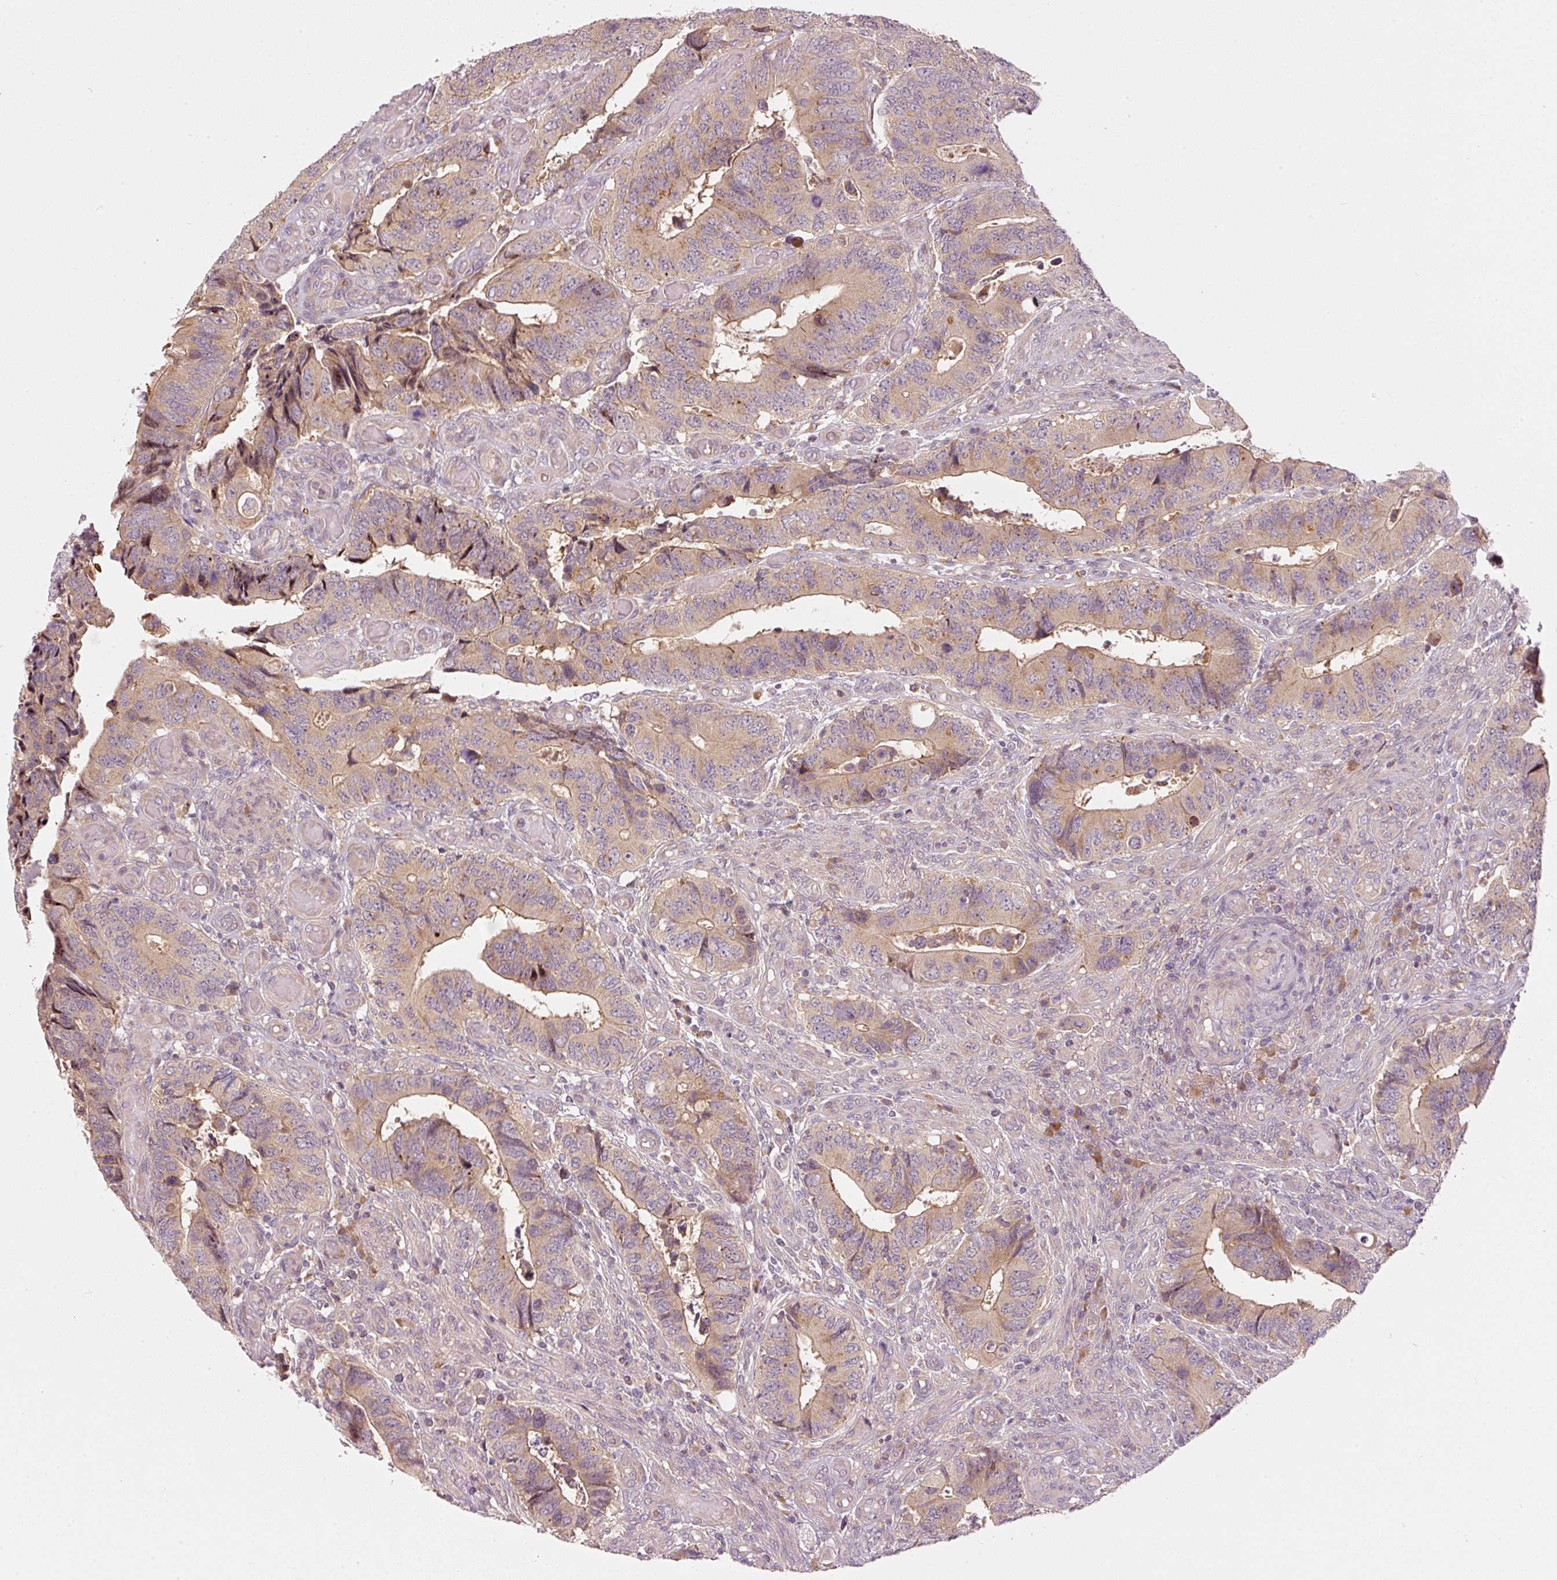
{"staining": {"intensity": "moderate", "quantity": "25%-75%", "location": "cytoplasmic/membranous"}, "tissue": "colorectal cancer", "cell_type": "Tumor cells", "image_type": "cancer", "snomed": [{"axis": "morphology", "description": "Adenocarcinoma, NOS"}, {"axis": "topography", "description": "Colon"}], "caption": "Immunohistochemistry (IHC) image of neoplastic tissue: colorectal cancer stained using immunohistochemistry (IHC) shows medium levels of moderate protein expression localized specifically in the cytoplasmic/membranous of tumor cells, appearing as a cytoplasmic/membranous brown color.", "gene": "MAP10", "patient": {"sex": "male", "age": 87}}